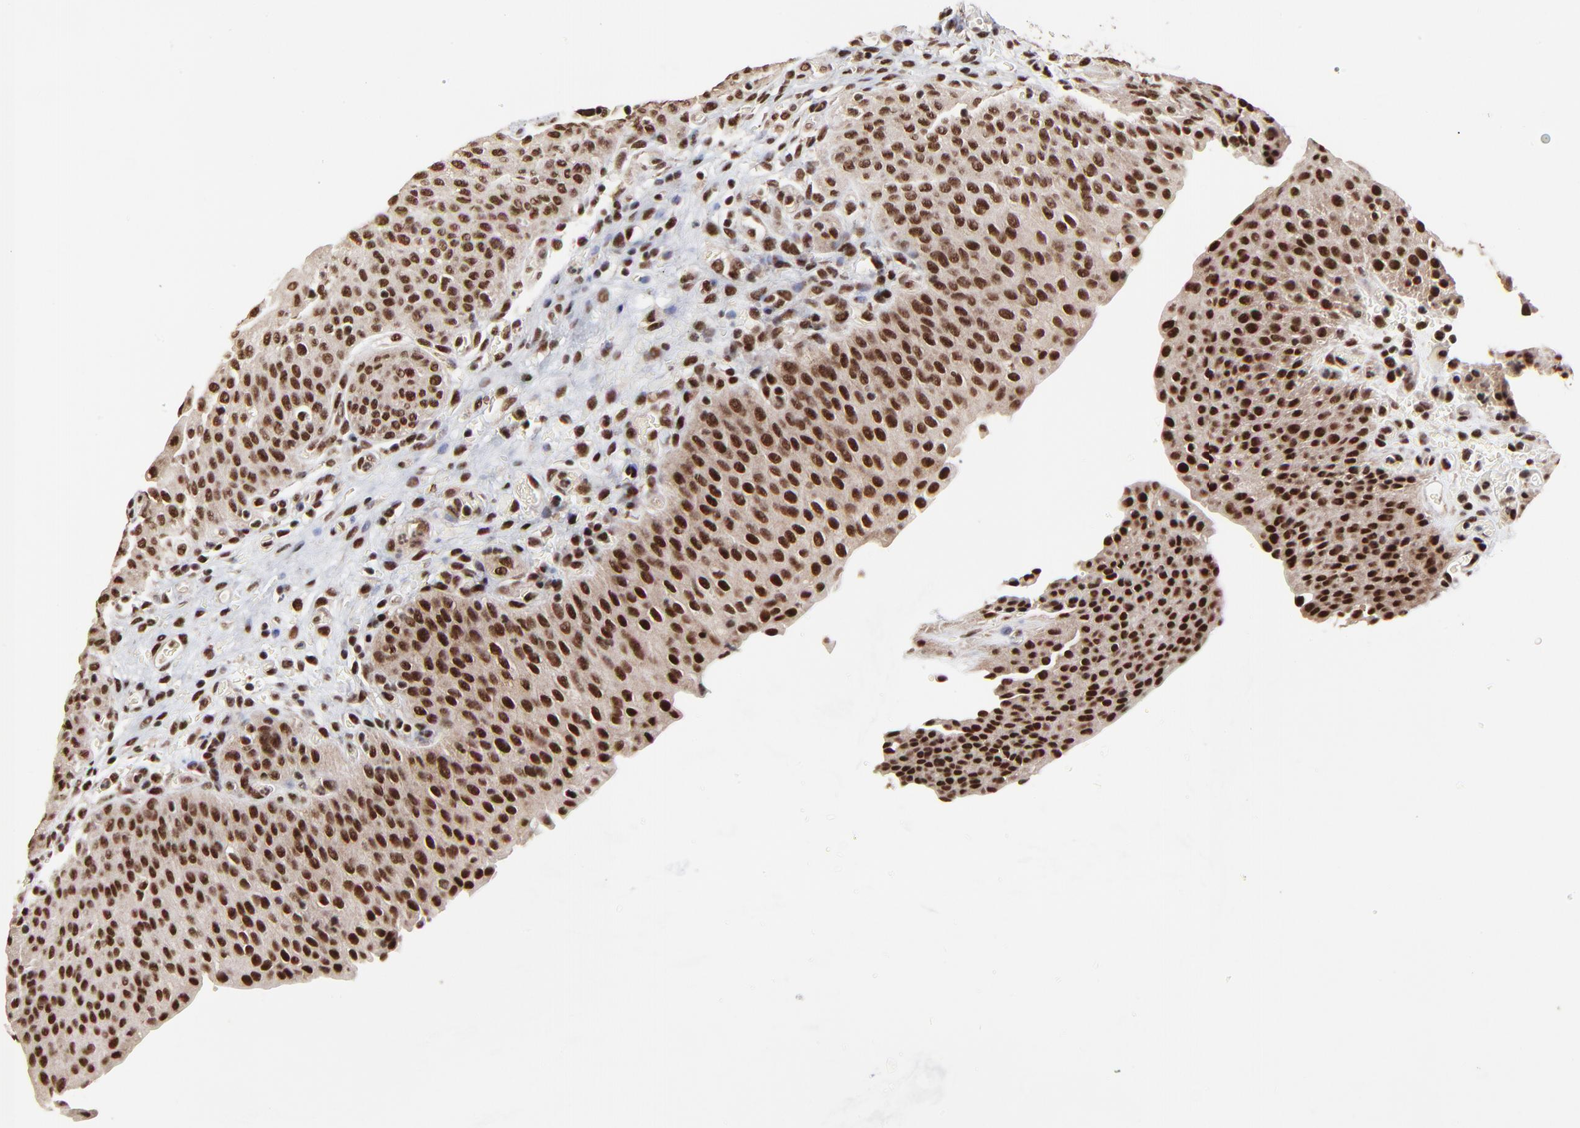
{"staining": {"intensity": "strong", "quantity": ">75%", "location": "nuclear"}, "tissue": "urinary bladder", "cell_type": "Urothelial cells", "image_type": "normal", "snomed": [{"axis": "morphology", "description": "Normal tissue, NOS"}, {"axis": "morphology", "description": "Dysplasia, NOS"}, {"axis": "topography", "description": "Urinary bladder"}], "caption": "There is high levels of strong nuclear staining in urothelial cells of normal urinary bladder, as demonstrated by immunohistochemical staining (brown color).", "gene": "RBM22", "patient": {"sex": "male", "age": 35}}